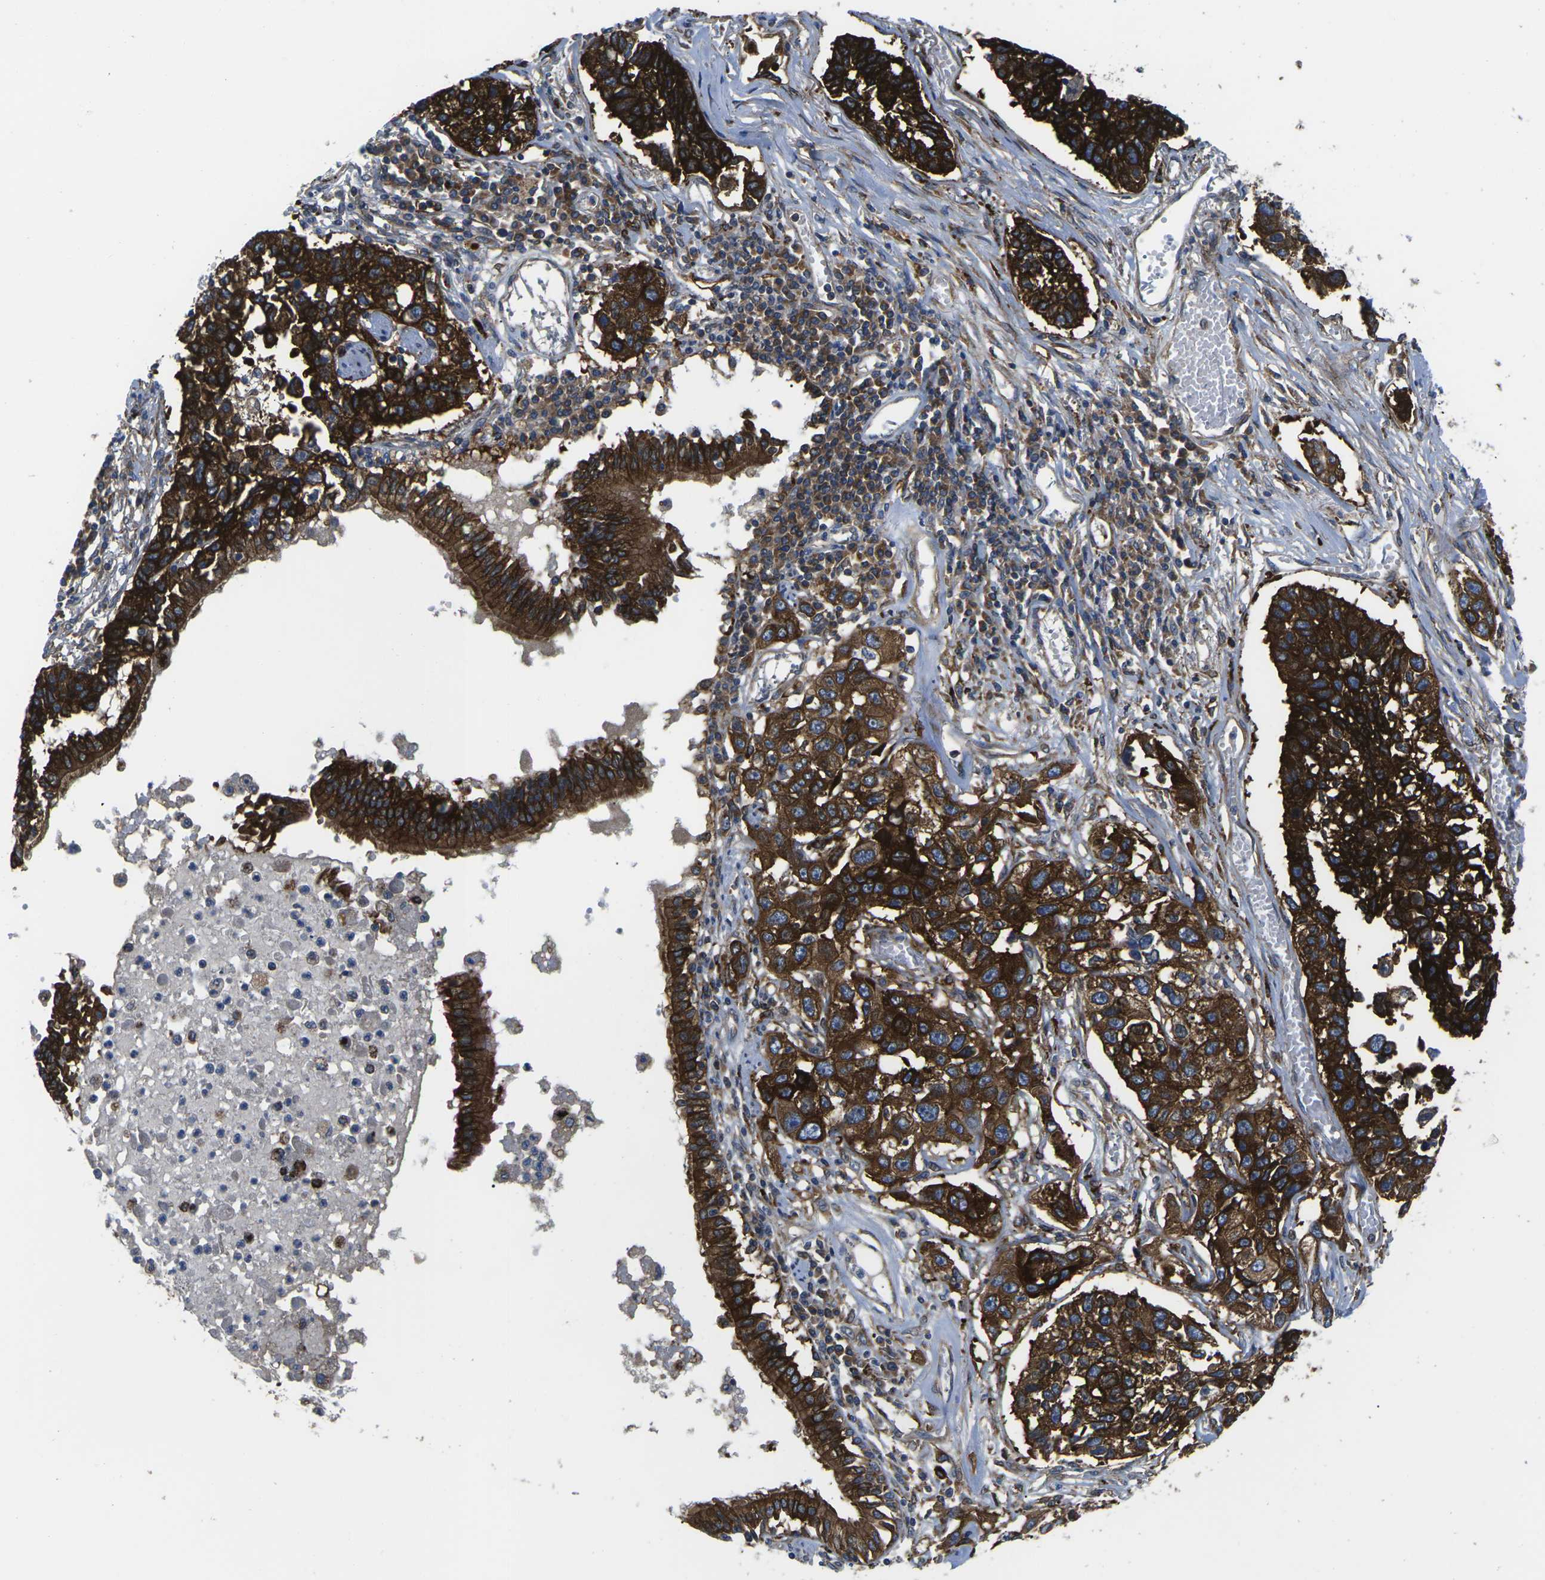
{"staining": {"intensity": "strong", "quantity": ">75%", "location": "cytoplasmic/membranous"}, "tissue": "lung cancer", "cell_type": "Tumor cells", "image_type": "cancer", "snomed": [{"axis": "morphology", "description": "Squamous cell carcinoma, NOS"}, {"axis": "topography", "description": "Lung"}], "caption": "Lung cancer stained with DAB (3,3'-diaminobenzidine) IHC displays high levels of strong cytoplasmic/membranous staining in approximately >75% of tumor cells.", "gene": "DLG1", "patient": {"sex": "male", "age": 71}}